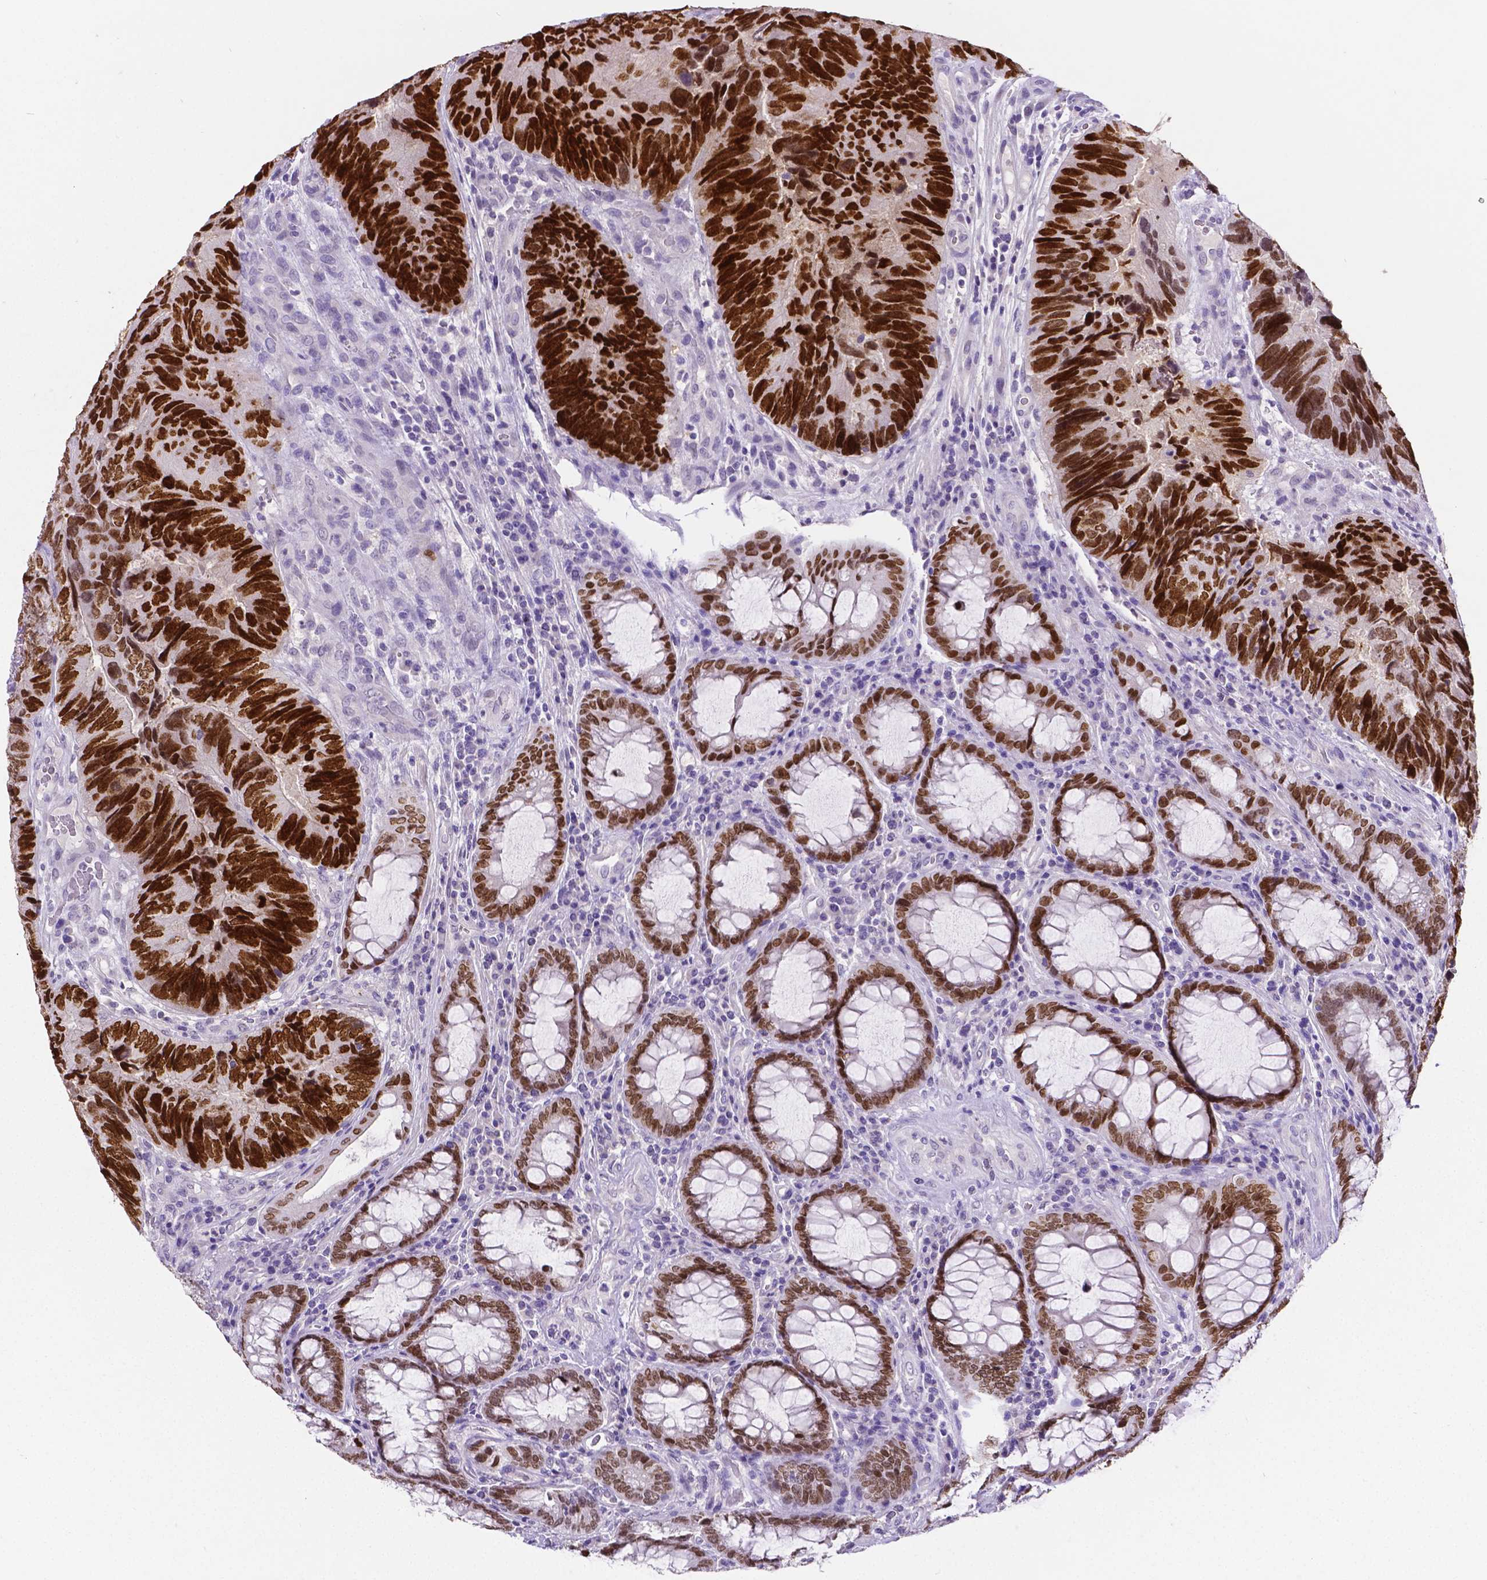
{"staining": {"intensity": "strong", "quantity": ">75%", "location": "nuclear"}, "tissue": "colorectal cancer", "cell_type": "Tumor cells", "image_type": "cancer", "snomed": [{"axis": "morphology", "description": "Adenocarcinoma, NOS"}, {"axis": "topography", "description": "Colon"}], "caption": "Strong nuclear protein staining is seen in approximately >75% of tumor cells in colorectal cancer. (Stains: DAB in brown, nuclei in blue, Microscopy: brightfield microscopy at high magnification).", "gene": "SATB2", "patient": {"sex": "female", "age": 67}}